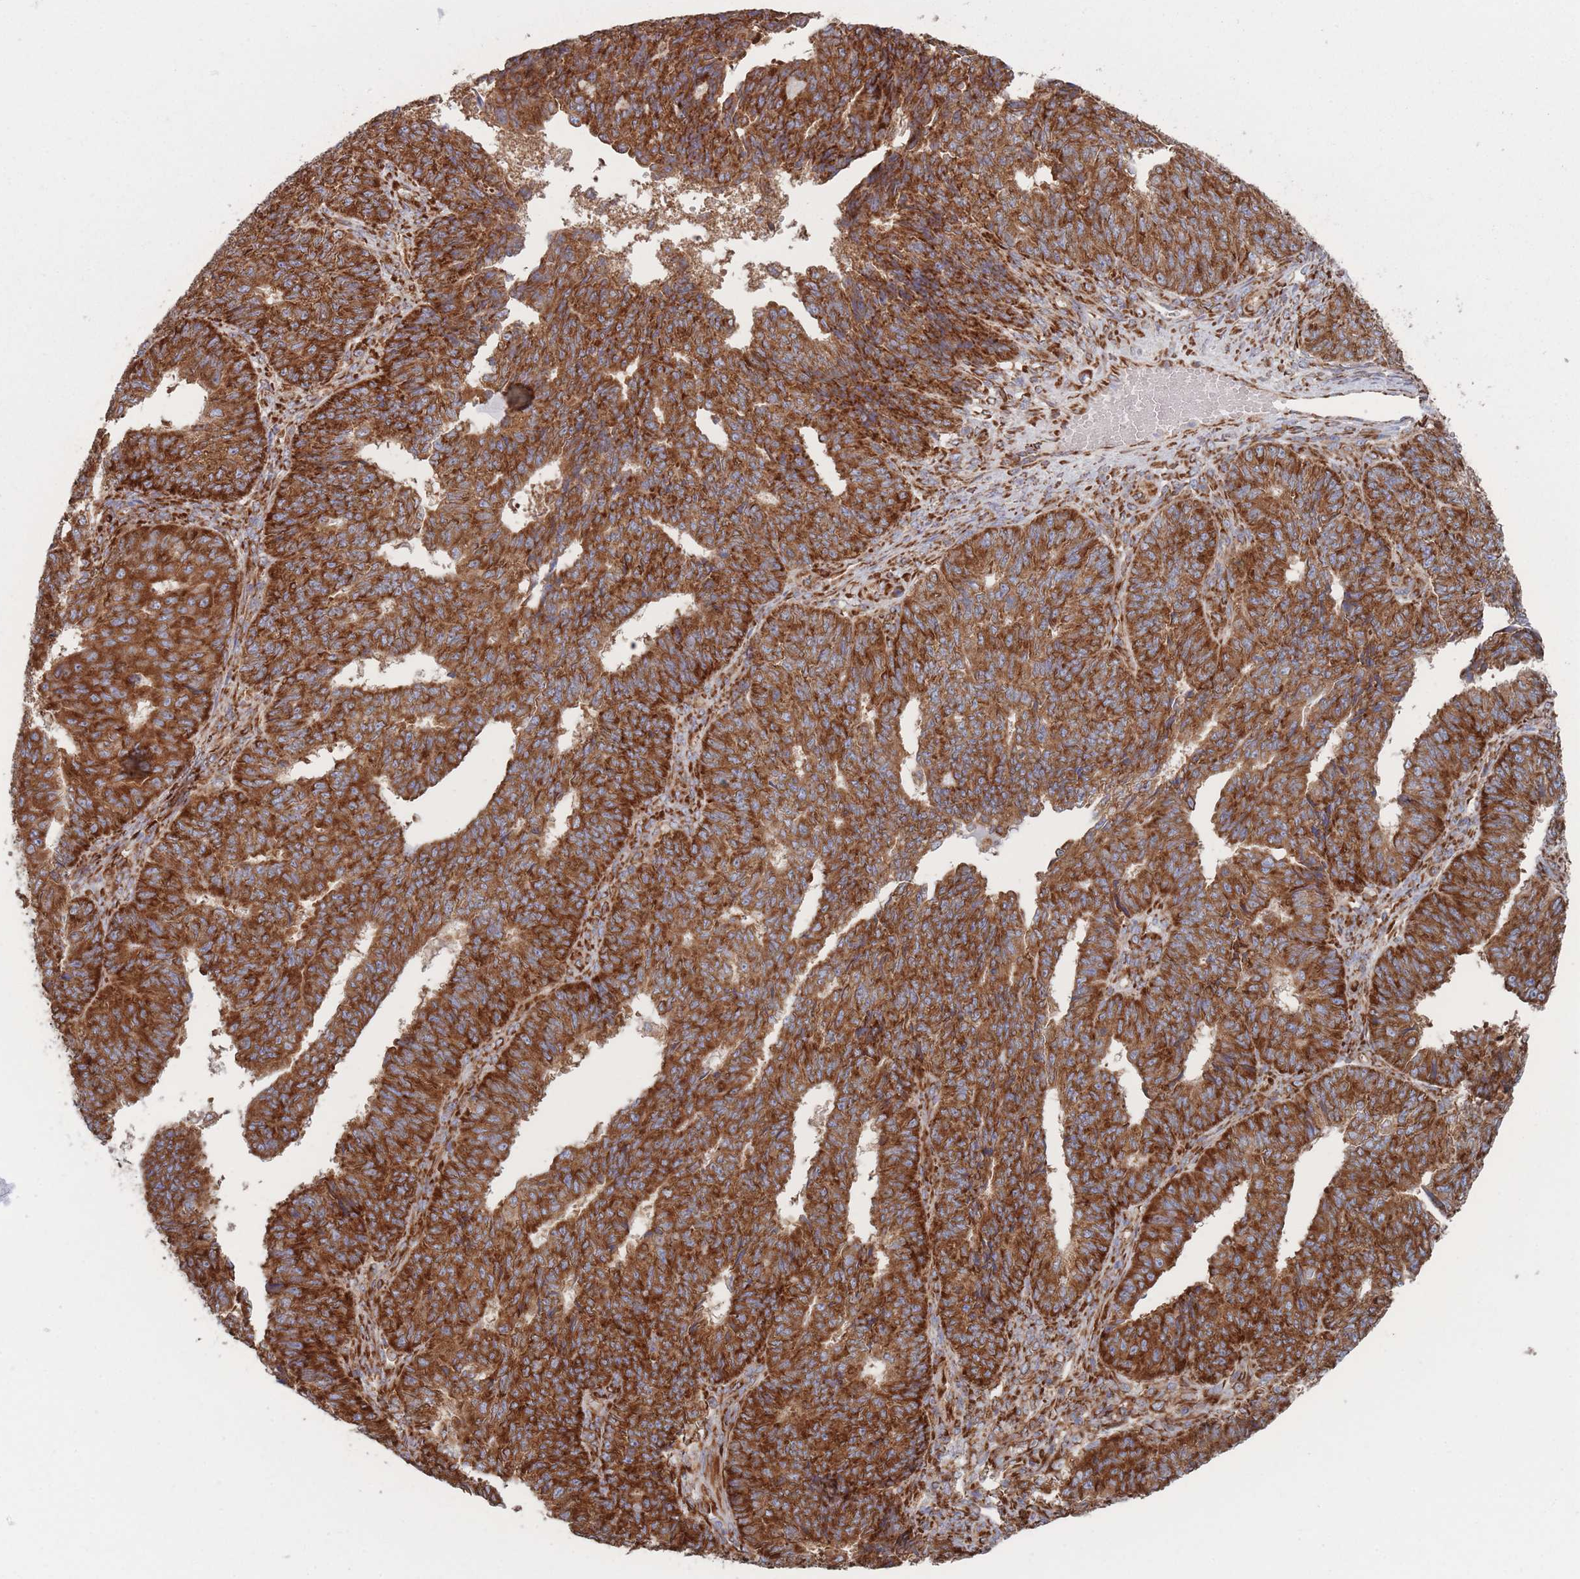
{"staining": {"intensity": "strong", "quantity": ">75%", "location": "cytoplasmic/membranous"}, "tissue": "endometrial cancer", "cell_type": "Tumor cells", "image_type": "cancer", "snomed": [{"axis": "morphology", "description": "Adenocarcinoma, NOS"}, {"axis": "topography", "description": "Endometrium"}], "caption": "Protein analysis of endometrial cancer tissue shows strong cytoplasmic/membranous staining in approximately >75% of tumor cells.", "gene": "EEF1B2", "patient": {"sex": "female", "age": 32}}